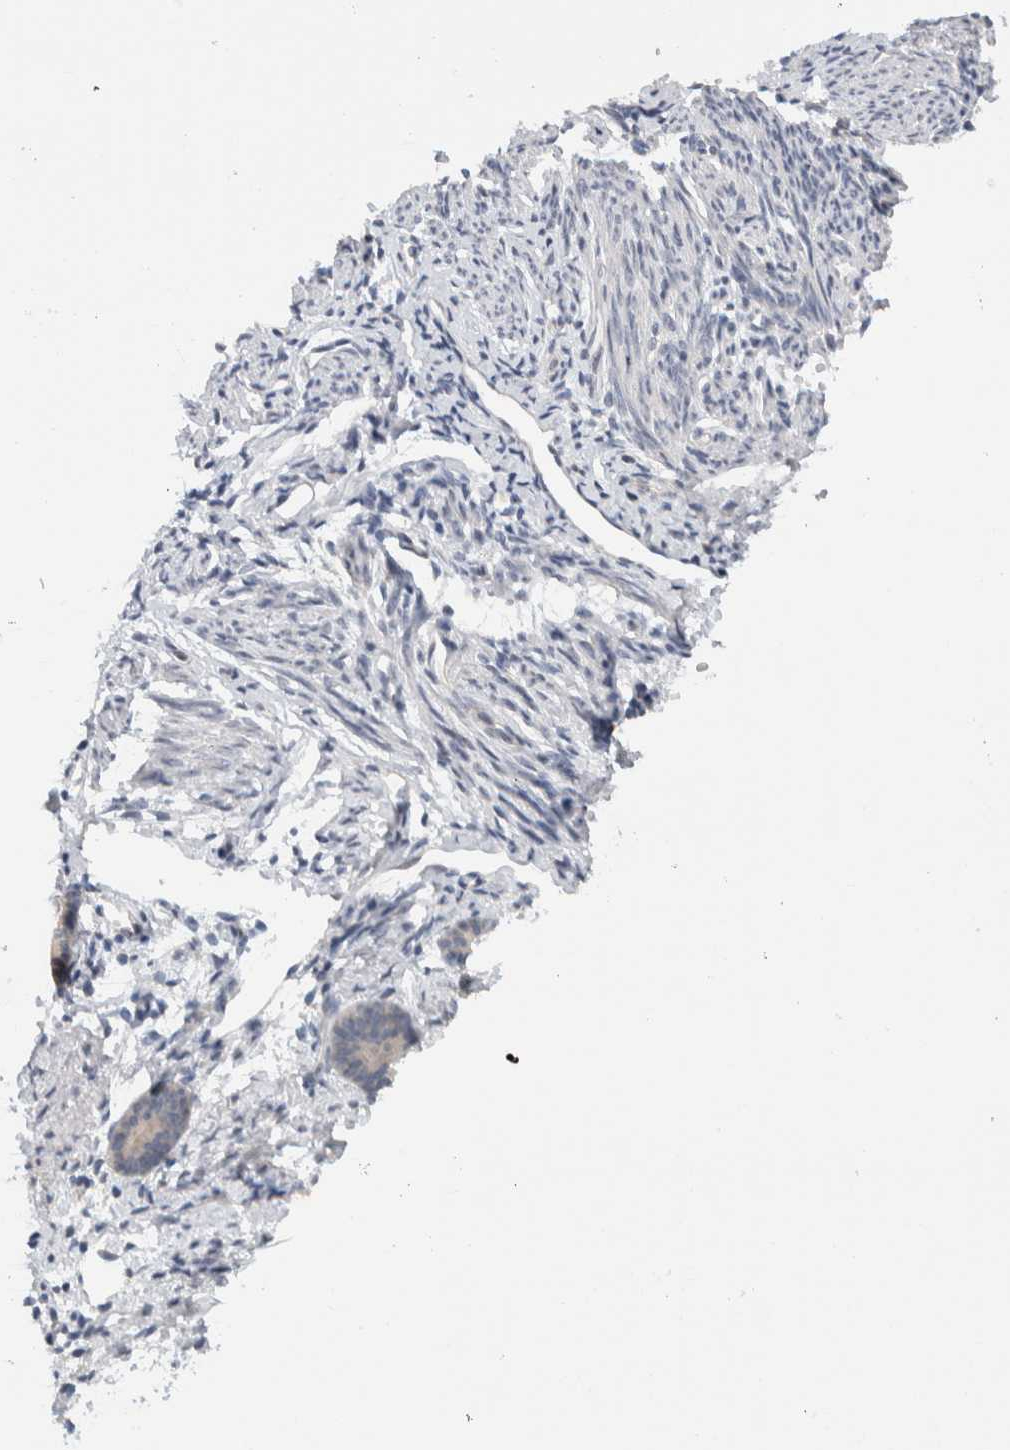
{"staining": {"intensity": "negative", "quantity": "none", "location": "none"}, "tissue": "endometrium", "cell_type": "Cells in endometrial stroma", "image_type": "normal", "snomed": [{"axis": "morphology", "description": "Normal tissue, NOS"}, {"axis": "topography", "description": "Endometrium"}], "caption": "Cells in endometrial stroma show no significant positivity in benign endometrium. The staining was performed using DAB (3,3'-diaminobenzidine) to visualize the protein expression in brown, while the nuclei were stained in blue with hematoxylin (Magnification: 20x).", "gene": "NCR3LG1", "patient": {"sex": "female", "age": 71}}